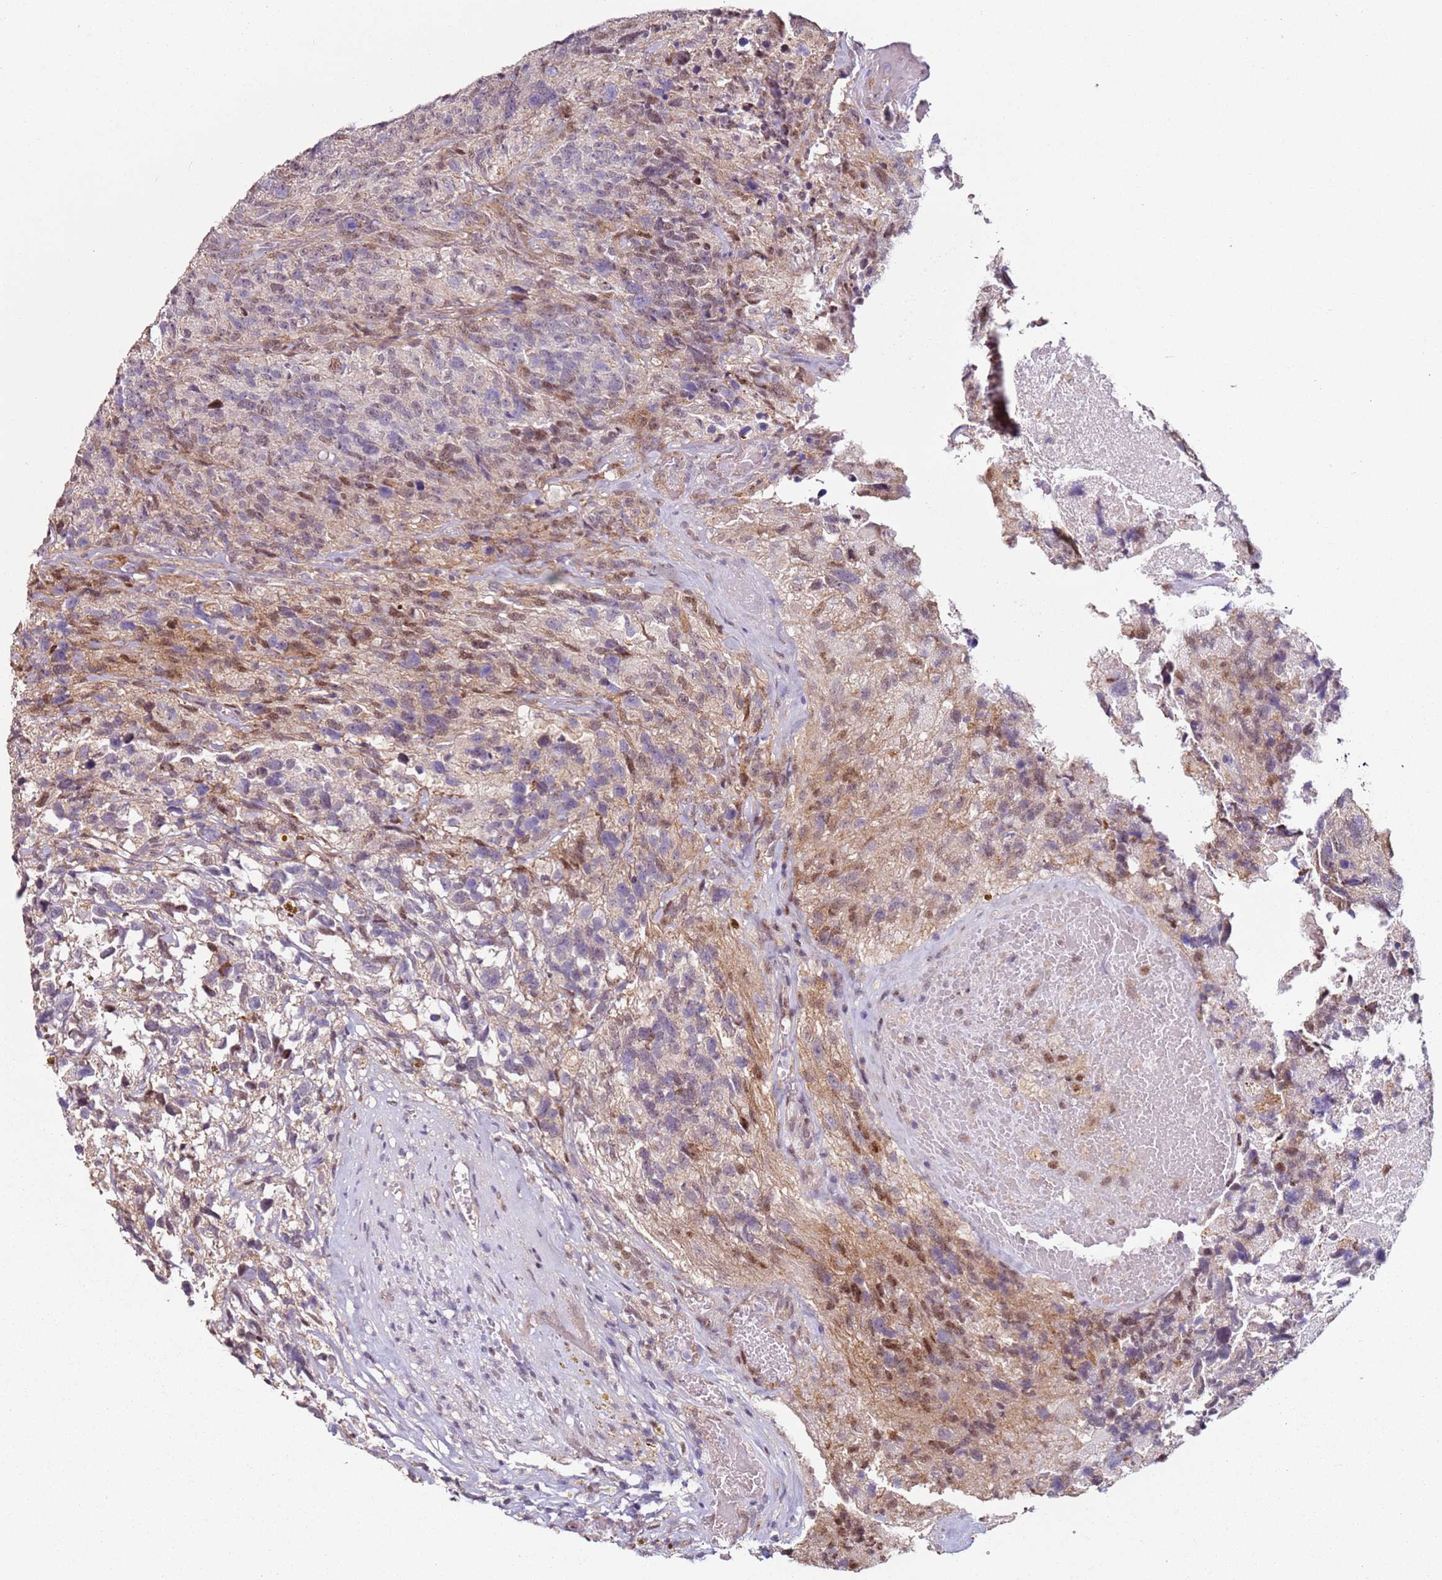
{"staining": {"intensity": "moderate", "quantity": "<25%", "location": "nuclear"}, "tissue": "glioma", "cell_type": "Tumor cells", "image_type": "cancer", "snomed": [{"axis": "morphology", "description": "Glioma, malignant, High grade"}, {"axis": "topography", "description": "Brain"}], "caption": "Protein expression analysis of malignant high-grade glioma shows moderate nuclear expression in approximately <25% of tumor cells.", "gene": "PSMD4", "patient": {"sex": "male", "age": 69}}